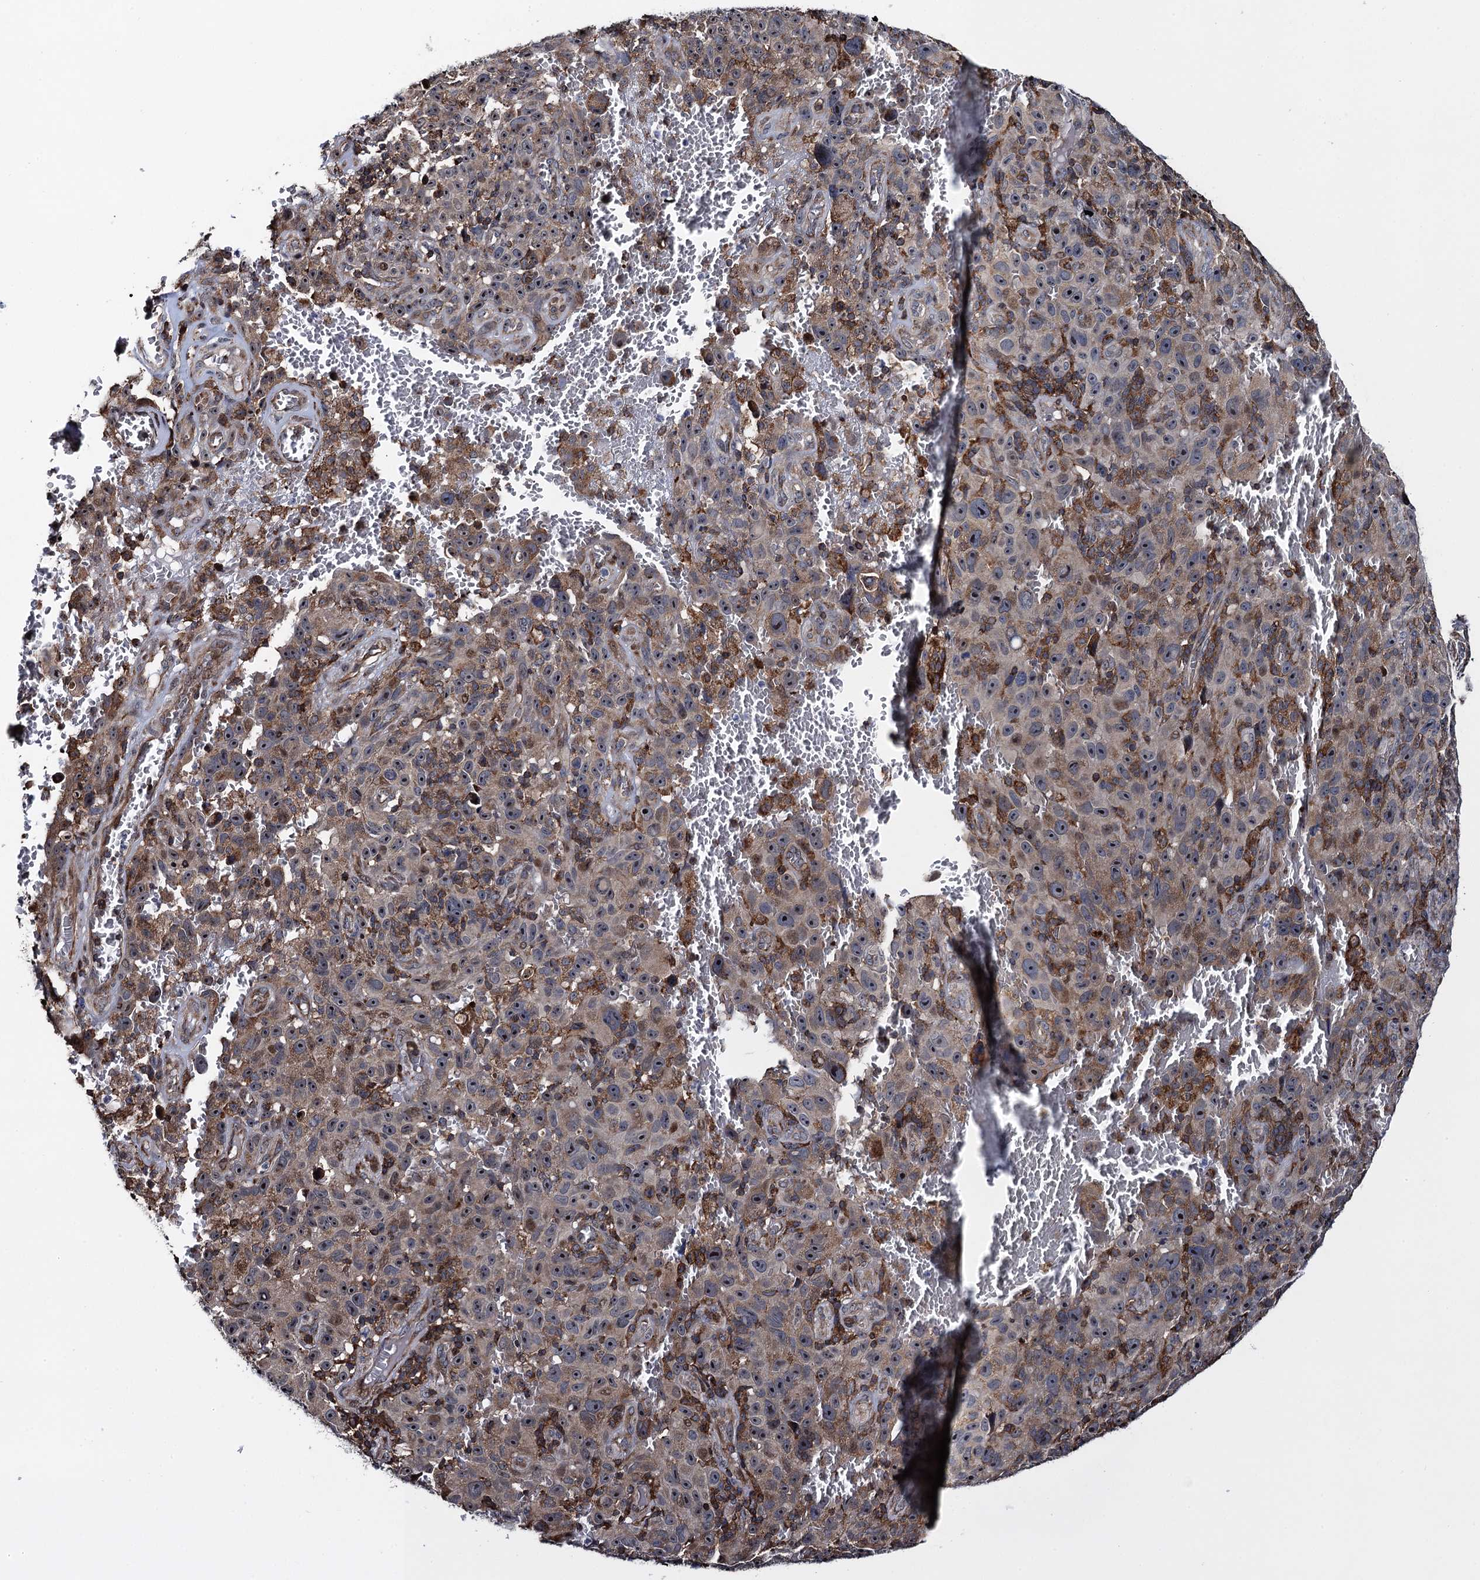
{"staining": {"intensity": "moderate", "quantity": "25%-75%", "location": "cytoplasmic/membranous,nuclear"}, "tissue": "melanoma", "cell_type": "Tumor cells", "image_type": "cancer", "snomed": [{"axis": "morphology", "description": "Malignant melanoma, NOS"}, {"axis": "topography", "description": "Skin"}], "caption": "A high-resolution histopathology image shows IHC staining of melanoma, which exhibits moderate cytoplasmic/membranous and nuclear expression in about 25%-75% of tumor cells.", "gene": "CCDC102A", "patient": {"sex": "female", "age": 82}}